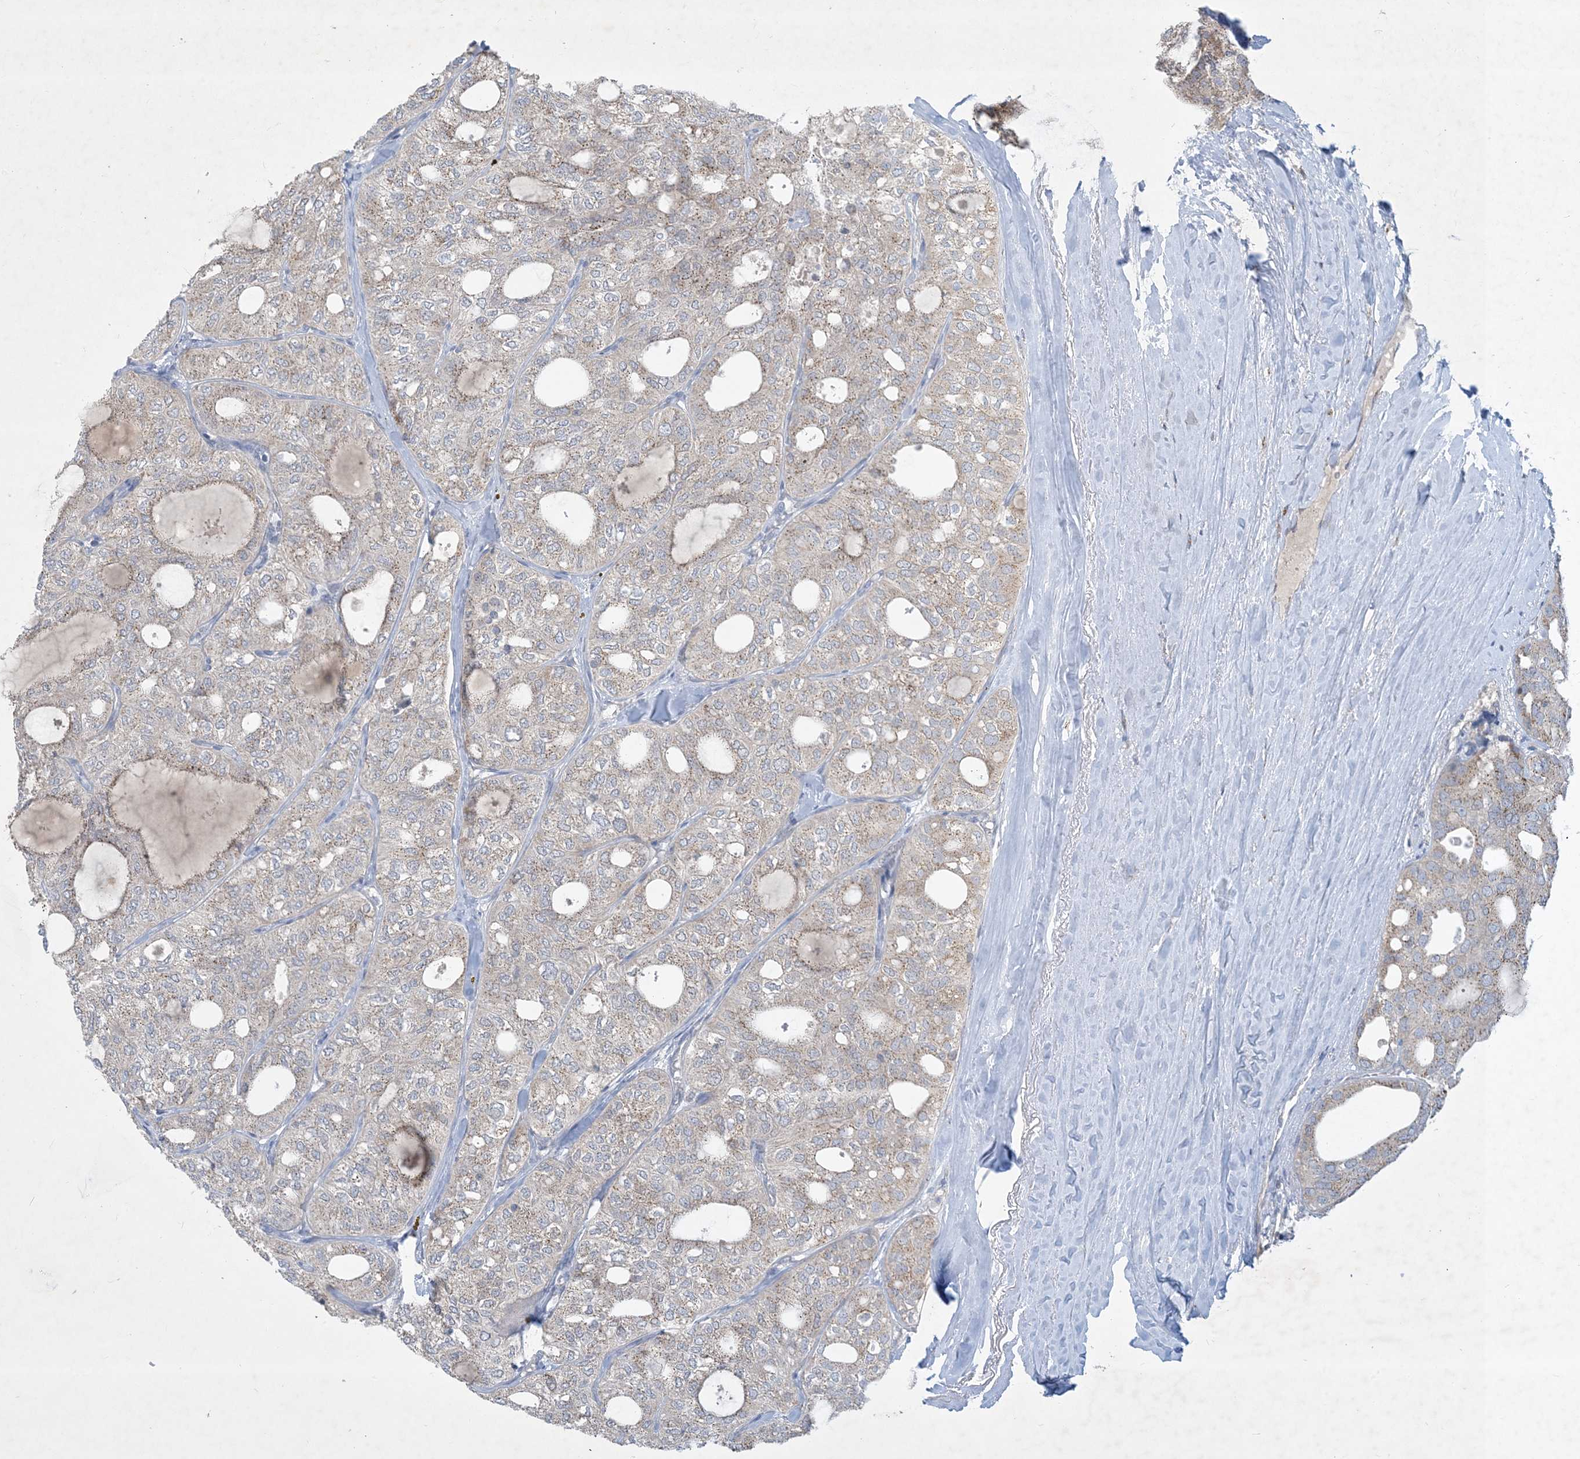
{"staining": {"intensity": "weak", "quantity": "25%-75%", "location": "cytoplasmic/membranous"}, "tissue": "thyroid cancer", "cell_type": "Tumor cells", "image_type": "cancer", "snomed": [{"axis": "morphology", "description": "Follicular adenoma carcinoma, NOS"}, {"axis": "topography", "description": "Thyroid gland"}], "caption": "High-power microscopy captured an immunohistochemistry micrograph of follicular adenoma carcinoma (thyroid), revealing weak cytoplasmic/membranous staining in about 25%-75% of tumor cells. Using DAB (3,3'-diaminobenzidine) (brown) and hematoxylin (blue) stains, captured at high magnification using brightfield microscopy.", "gene": "CCDC14", "patient": {"sex": "male", "age": 75}}